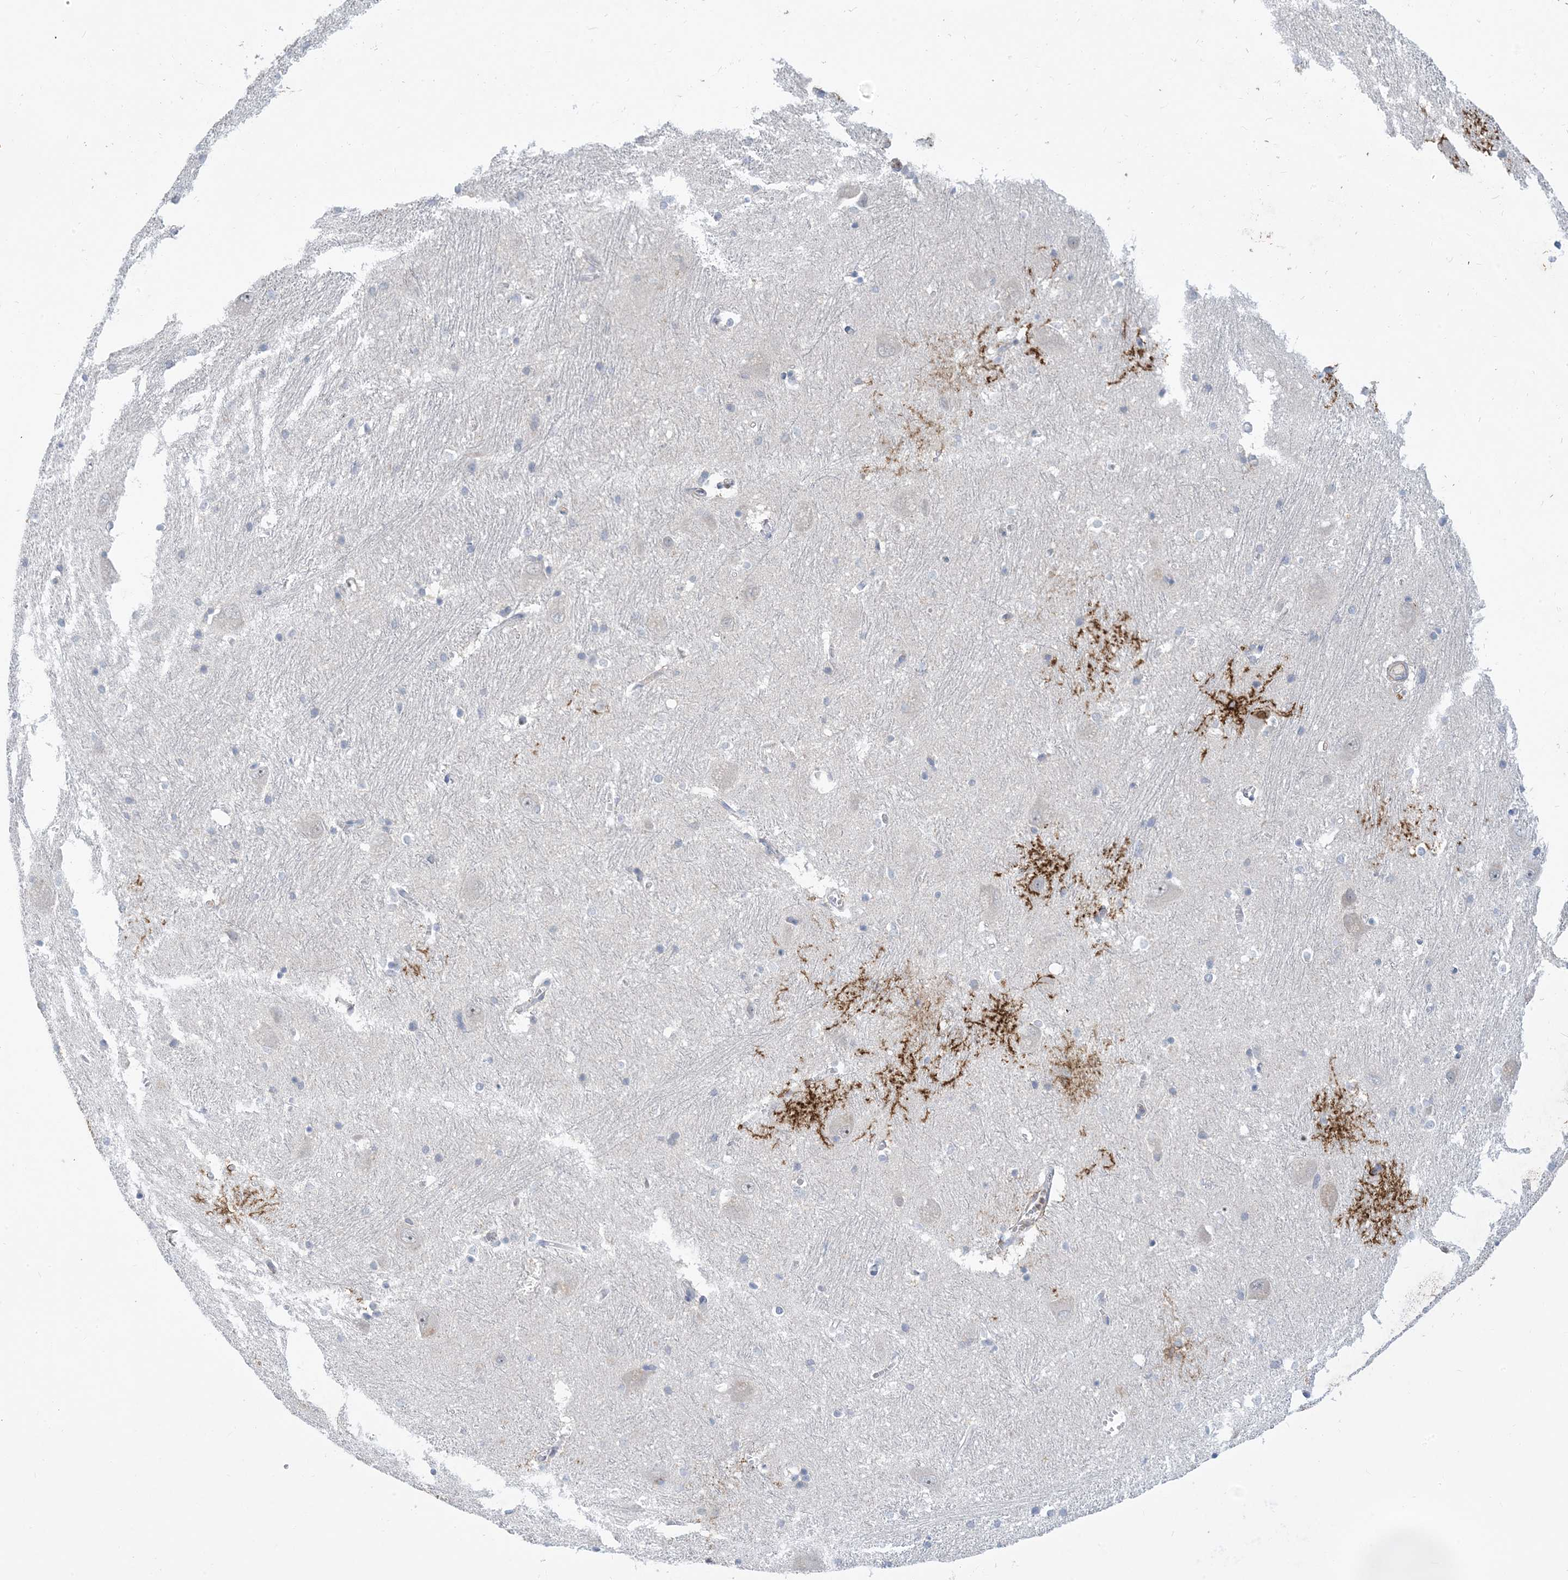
{"staining": {"intensity": "strong", "quantity": "<25%", "location": "cytoplasmic/membranous"}, "tissue": "caudate", "cell_type": "Glial cells", "image_type": "normal", "snomed": [{"axis": "morphology", "description": "Normal tissue, NOS"}, {"axis": "topography", "description": "Lateral ventricle wall"}], "caption": "Protein staining exhibits strong cytoplasmic/membranous staining in about <25% of glial cells in normal caudate. The staining is performed using DAB (3,3'-diaminobenzidine) brown chromogen to label protein expression. The nuclei are counter-stained blue using hematoxylin.", "gene": "AOC1", "patient": {"sex": "male", "age": 37}}